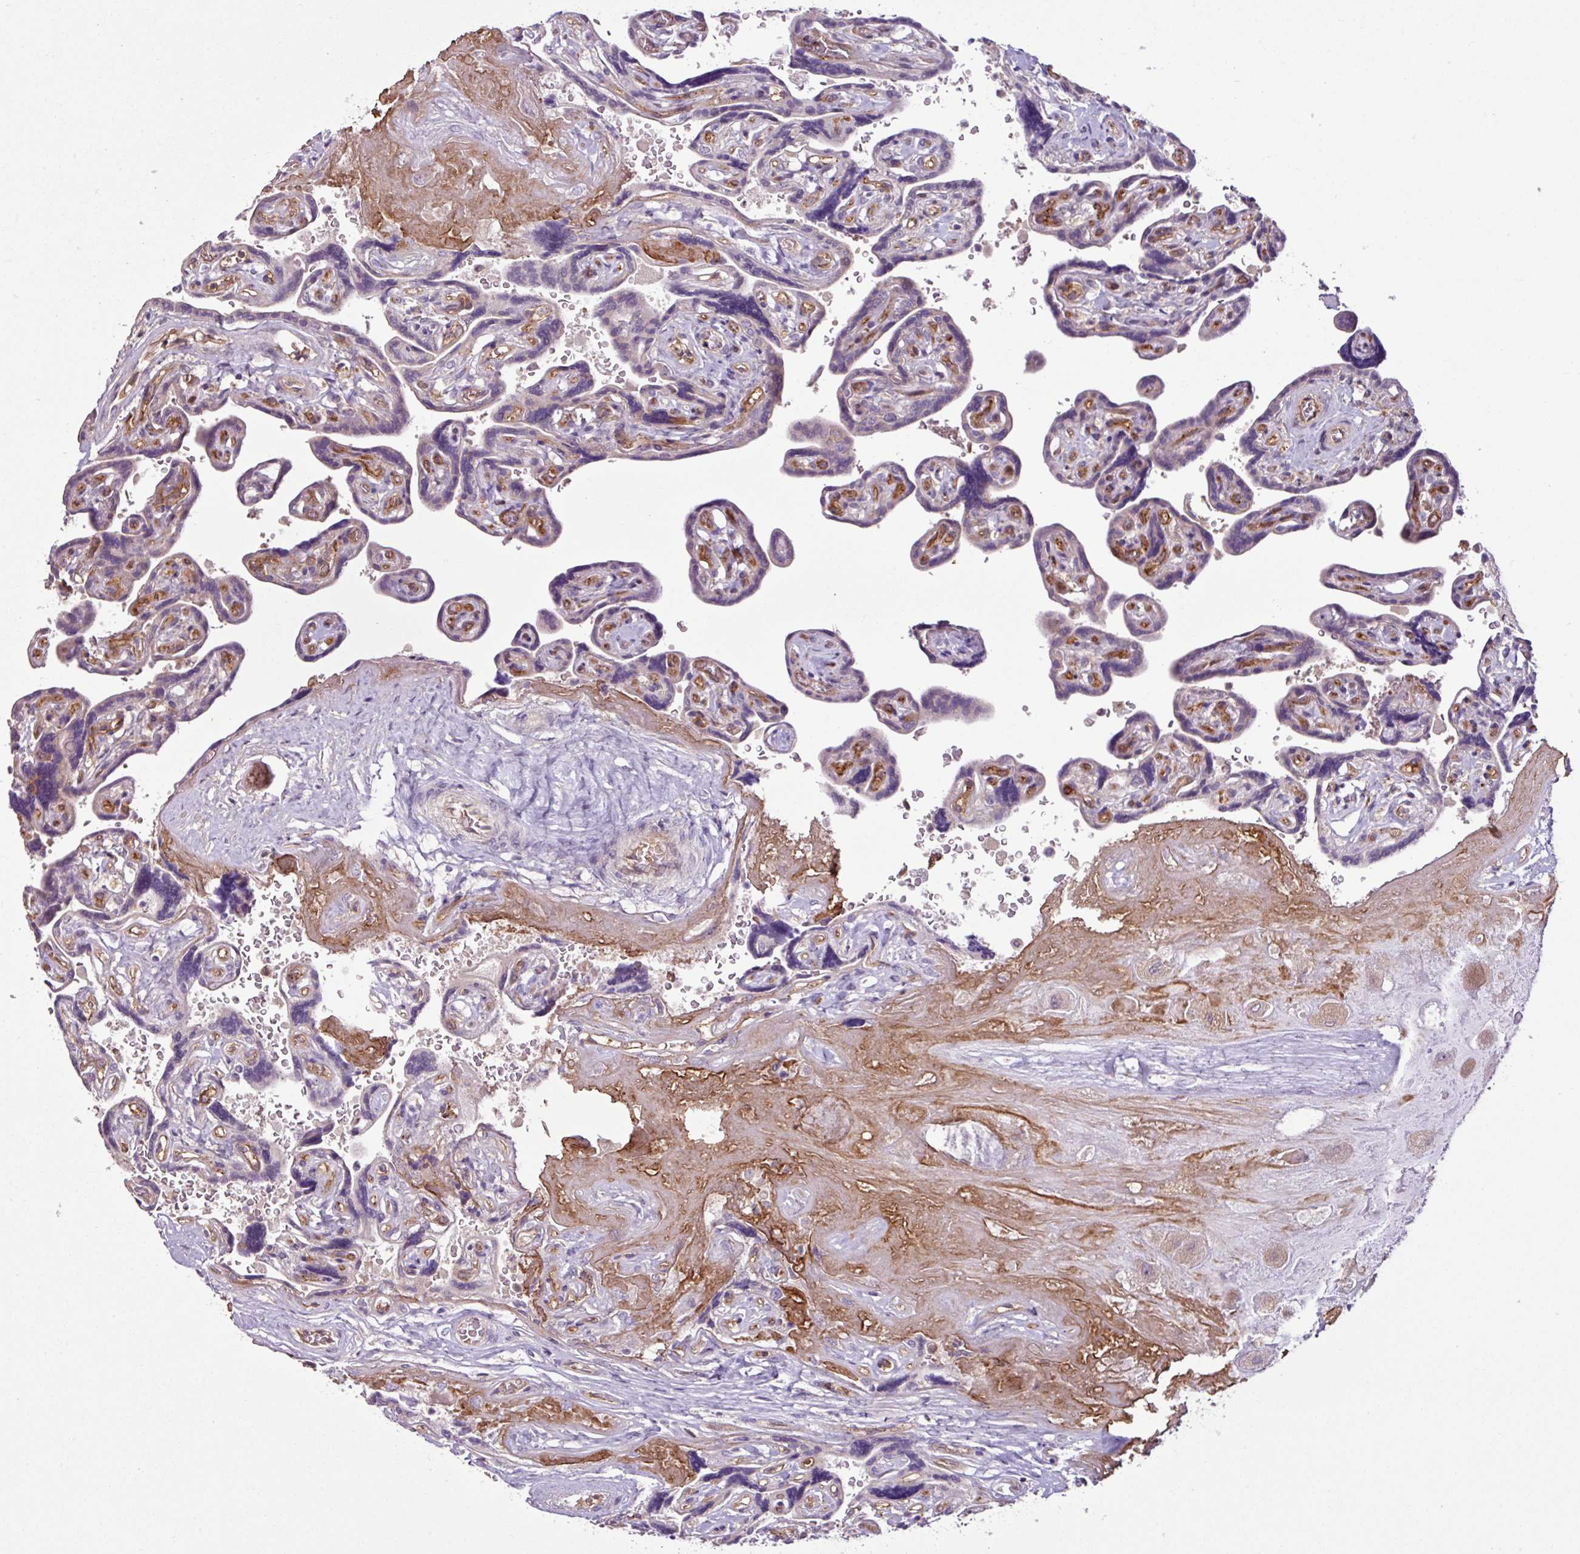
{"staining": {"intensity": "weak", "quantity": "25%-75%", "location": "cytoplasmic/membranous"}, "tissue": "placenta", "cell_type": "Decidual cells", "image_type": "normal", "snomed": [{"axis": "morphology", "description": "Normal tissue, NOS"}, {"axis": "topography", "description": "Placenta"}], "caption": "Protein analysis of benign placenta shows weak cytoplasmic/membranous staining in approximately 25%-75% of decidual cells.", "gene": "ZNF106", "patient": {"sex": "female", "age": 32}}